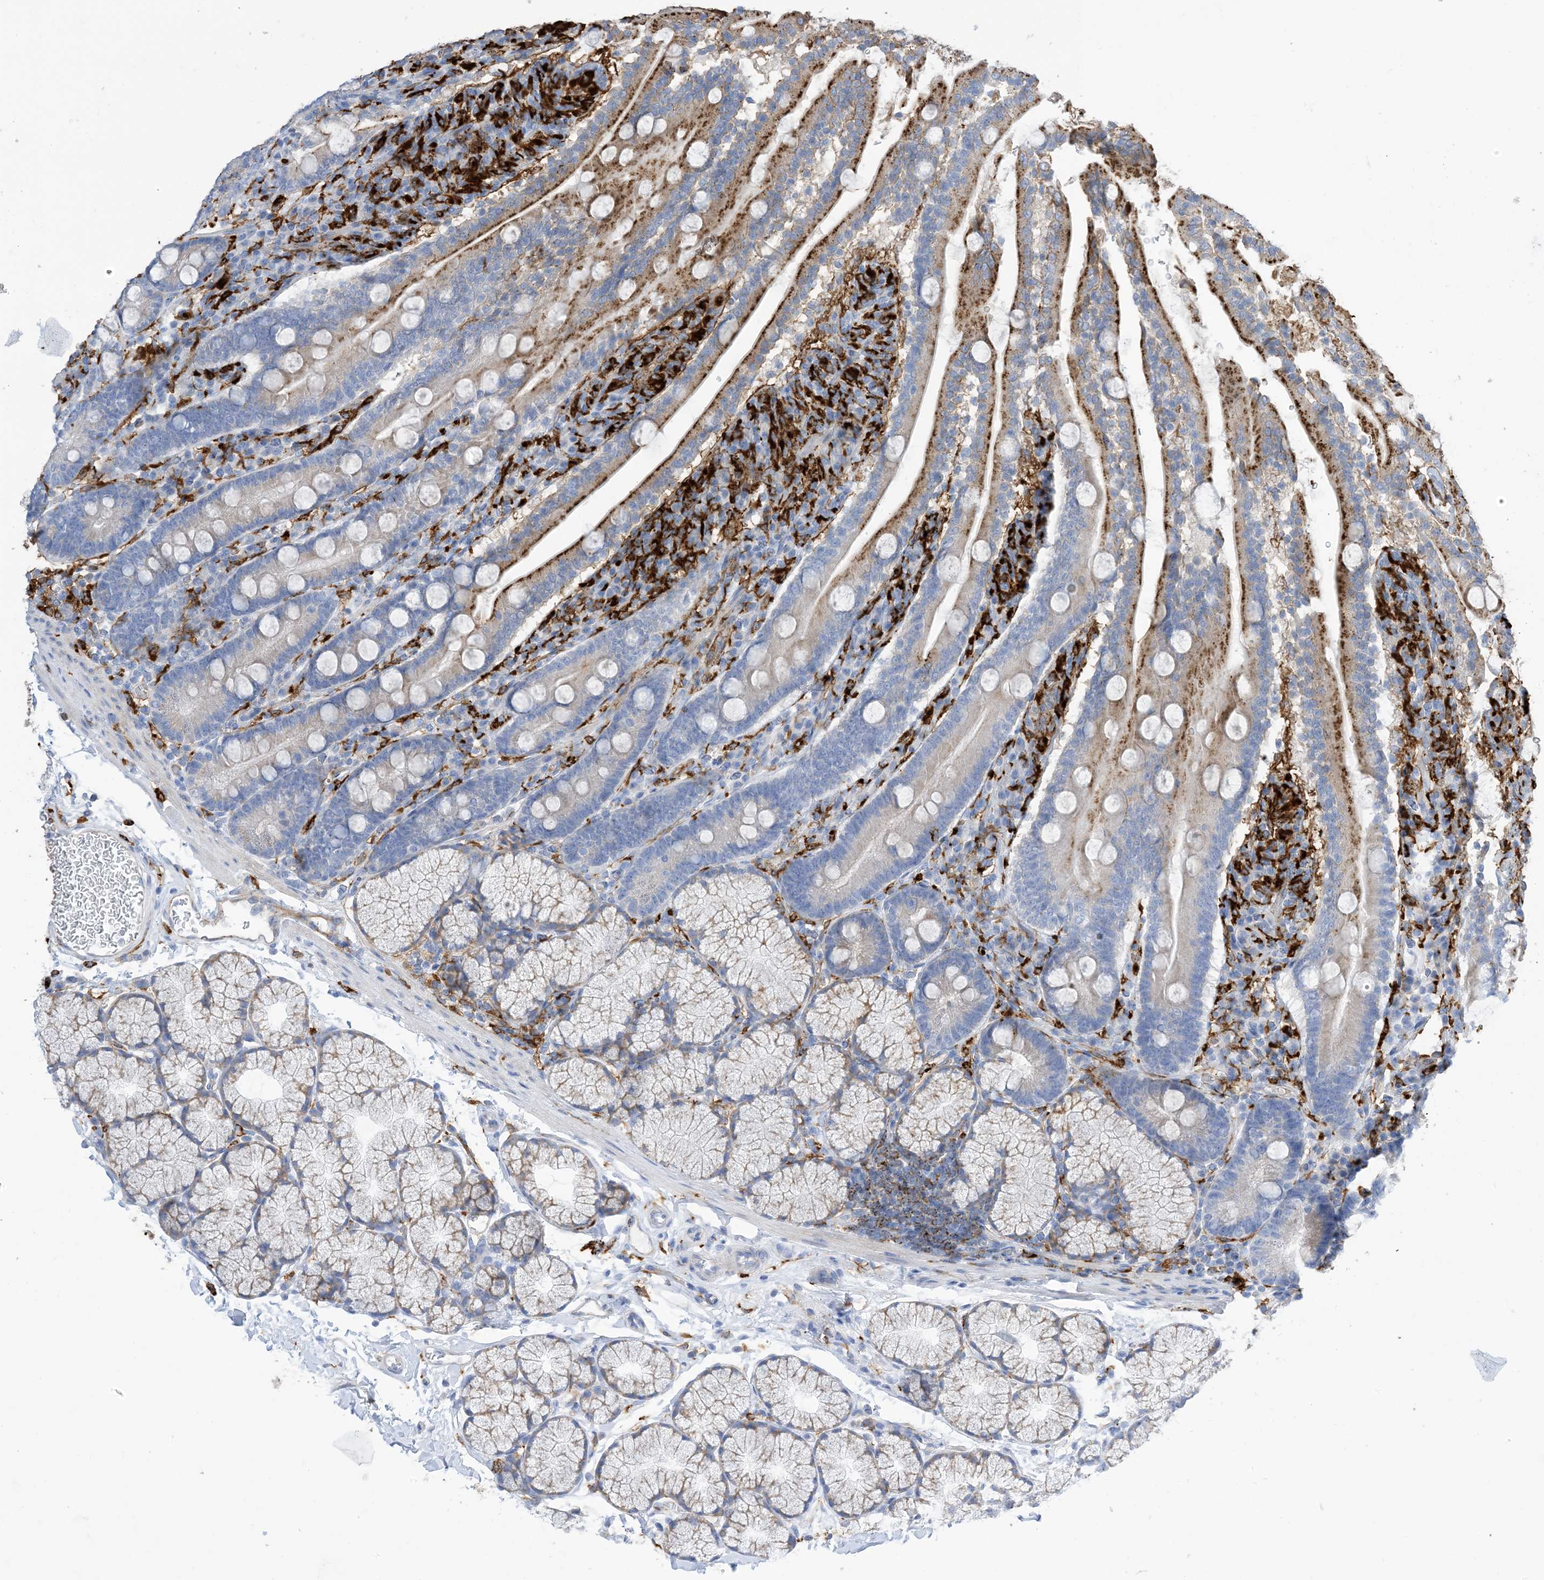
{"staining": {"intensity": "moderate", "quantity": "25%-75%", "location": "cytoplasmic/membranous"}, "tissue": "duodenum", "cell_type": "Glandular cells", "image_type": "normal", "snomed": [{"axis": "morphology", "description": "Normal tissue, NOS"}, {"axis": "topography", "description": "Duodenum"}], "caption": "IHC histopathology image of unremarkable duodenum stained for a protein (brown), which displays medium levels of moderate cytoplasmic/membranous staining in about 25%-75% of glandular cells.", "gene": "DPH3", "patient": {"sex": "male", "age": 35}}